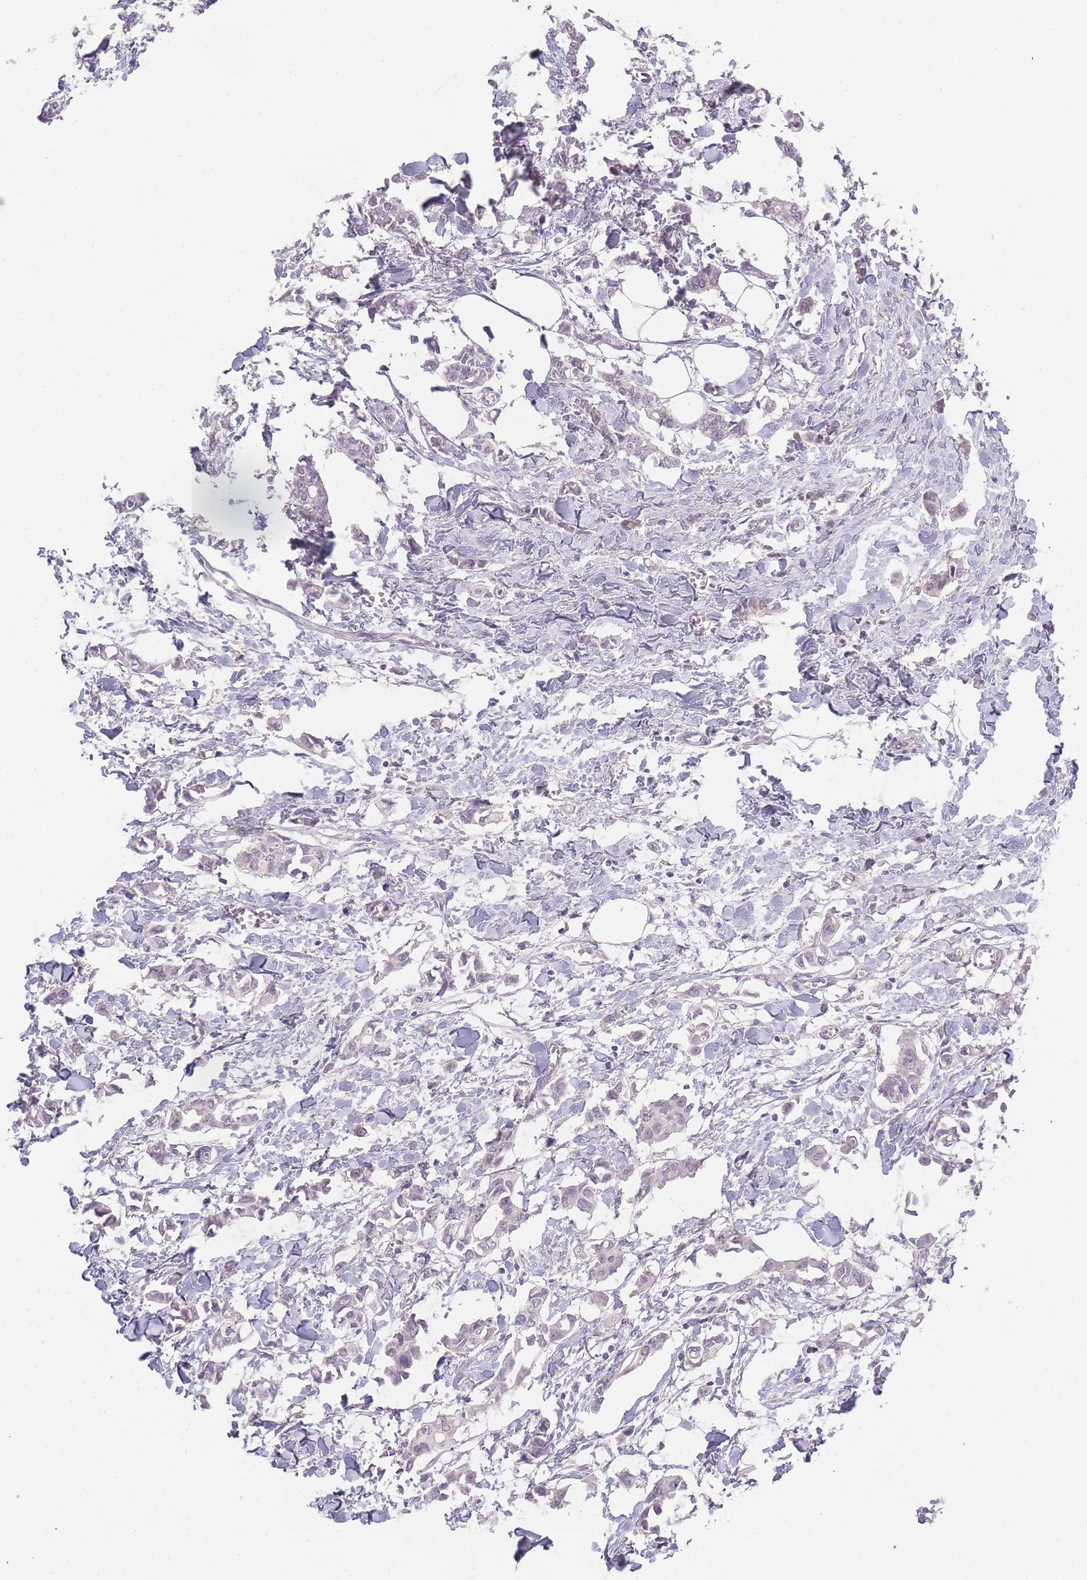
{"staining": {"intensity": "negative", "quantity": "none", "location": "none"}, "tissue": "breast cancer", "cell_type": "Tumor cells", "image_type": "cancer", "snomed": [{"axis": "morphology", "description": "Duct carcinoma"}, {"axis": "topography", "description": "Breast"}], "caption": "Tumor cells are negative for protein expression in human intraductal carcinoma (breast).", "gene": "INS", "patient": {"sex": "female", "age": 41}}